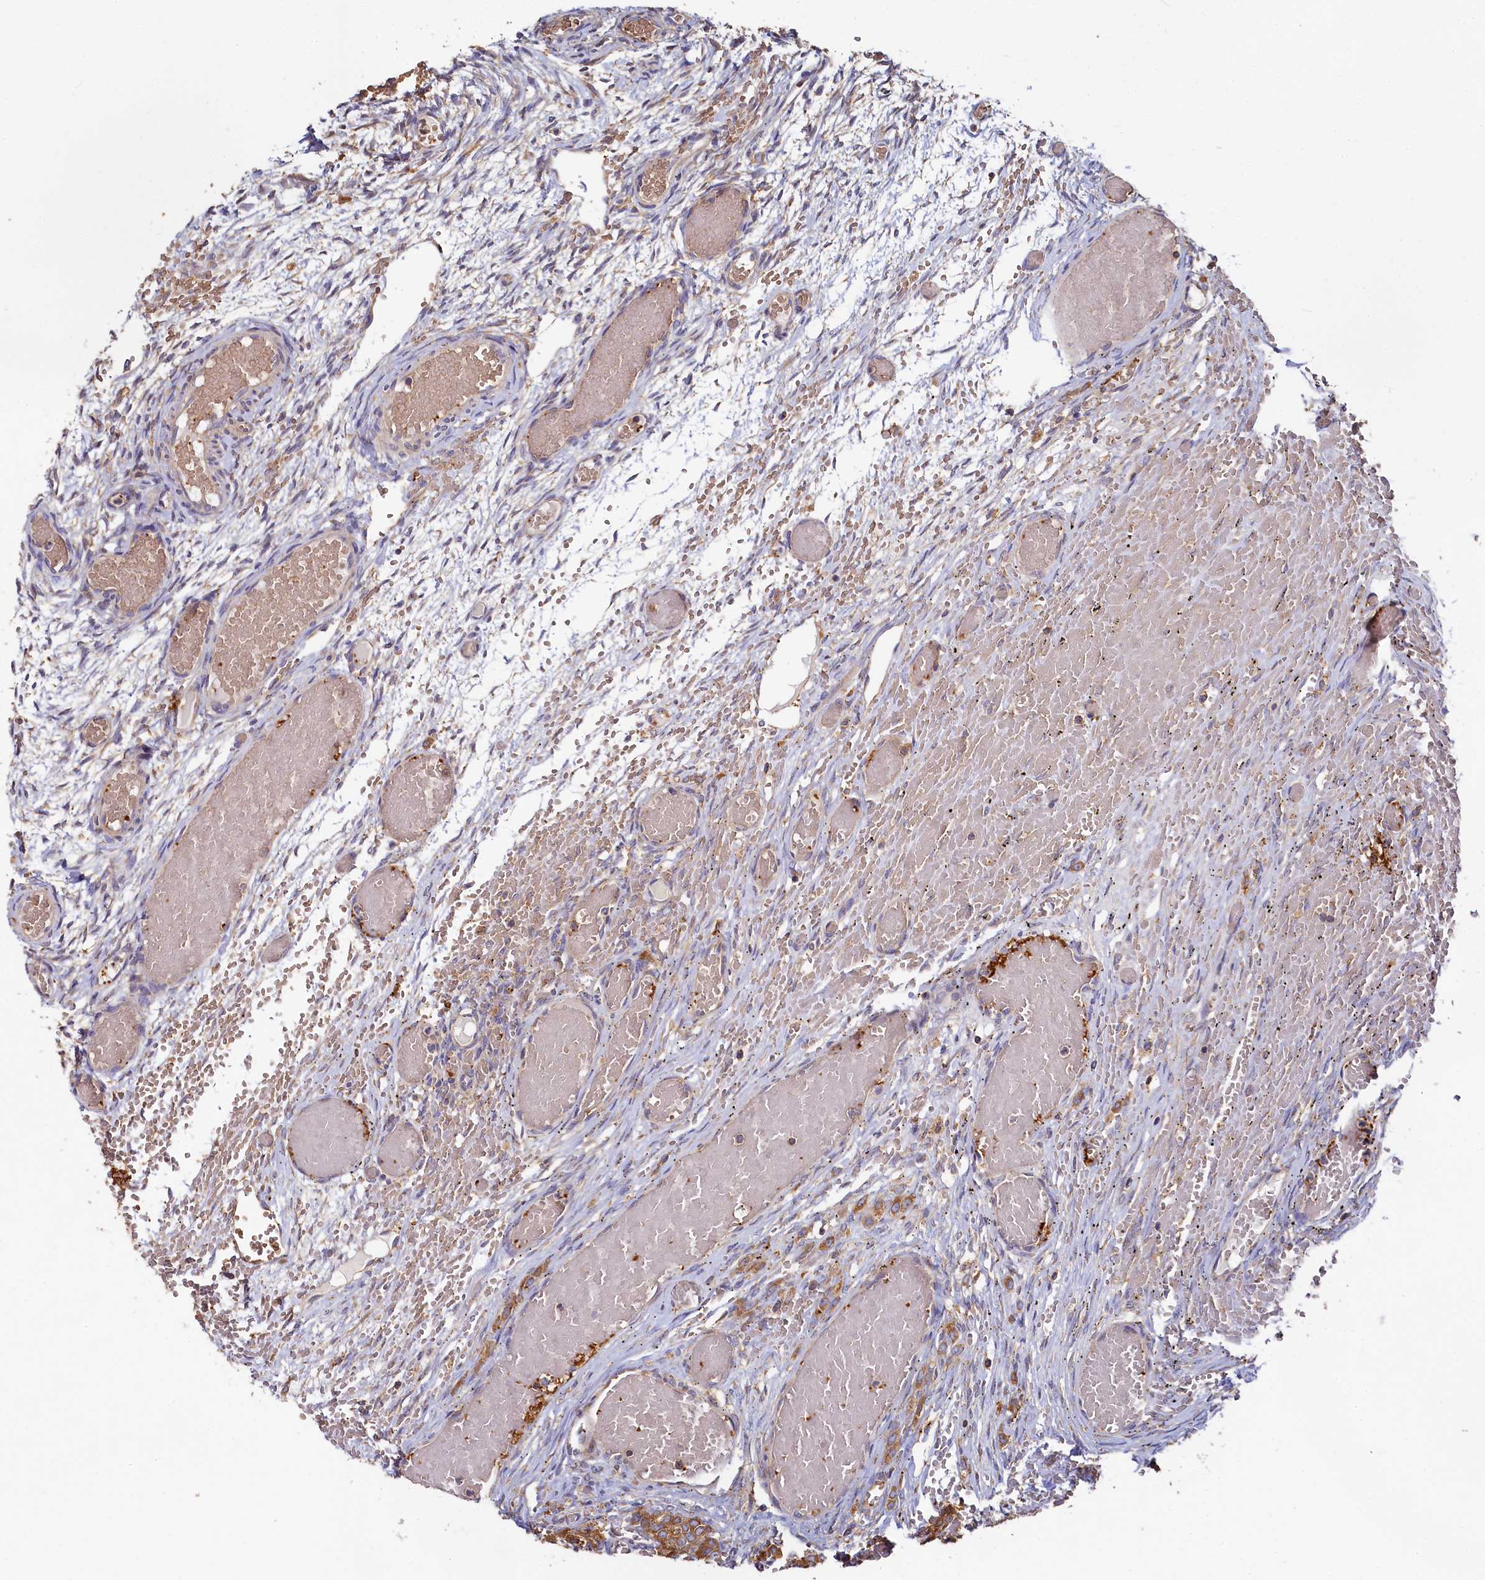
{"staining": {"intensity": "moderate", "quantity": ">75%", "location": "cytoplasmic/membranous"}, "tissue": "ovary", "cell_type": "Follicle cells", "image_type": "normal", "snomed": [{"axis": "morphology", "description": "Adenocarcinoma, NOS"}, {"axis": "topography", "description": "Endometrium"}], "caption": "A brown stain shows moderate cytoplasmic/membranous positivity of a protein in follicle cells of unremarkable human ovary. Ihc stains the protein of interest in brown and the nuclei are stained blue.", "gene": "PPIP5K1", "patient": {"sex": "female", "age": 32}}